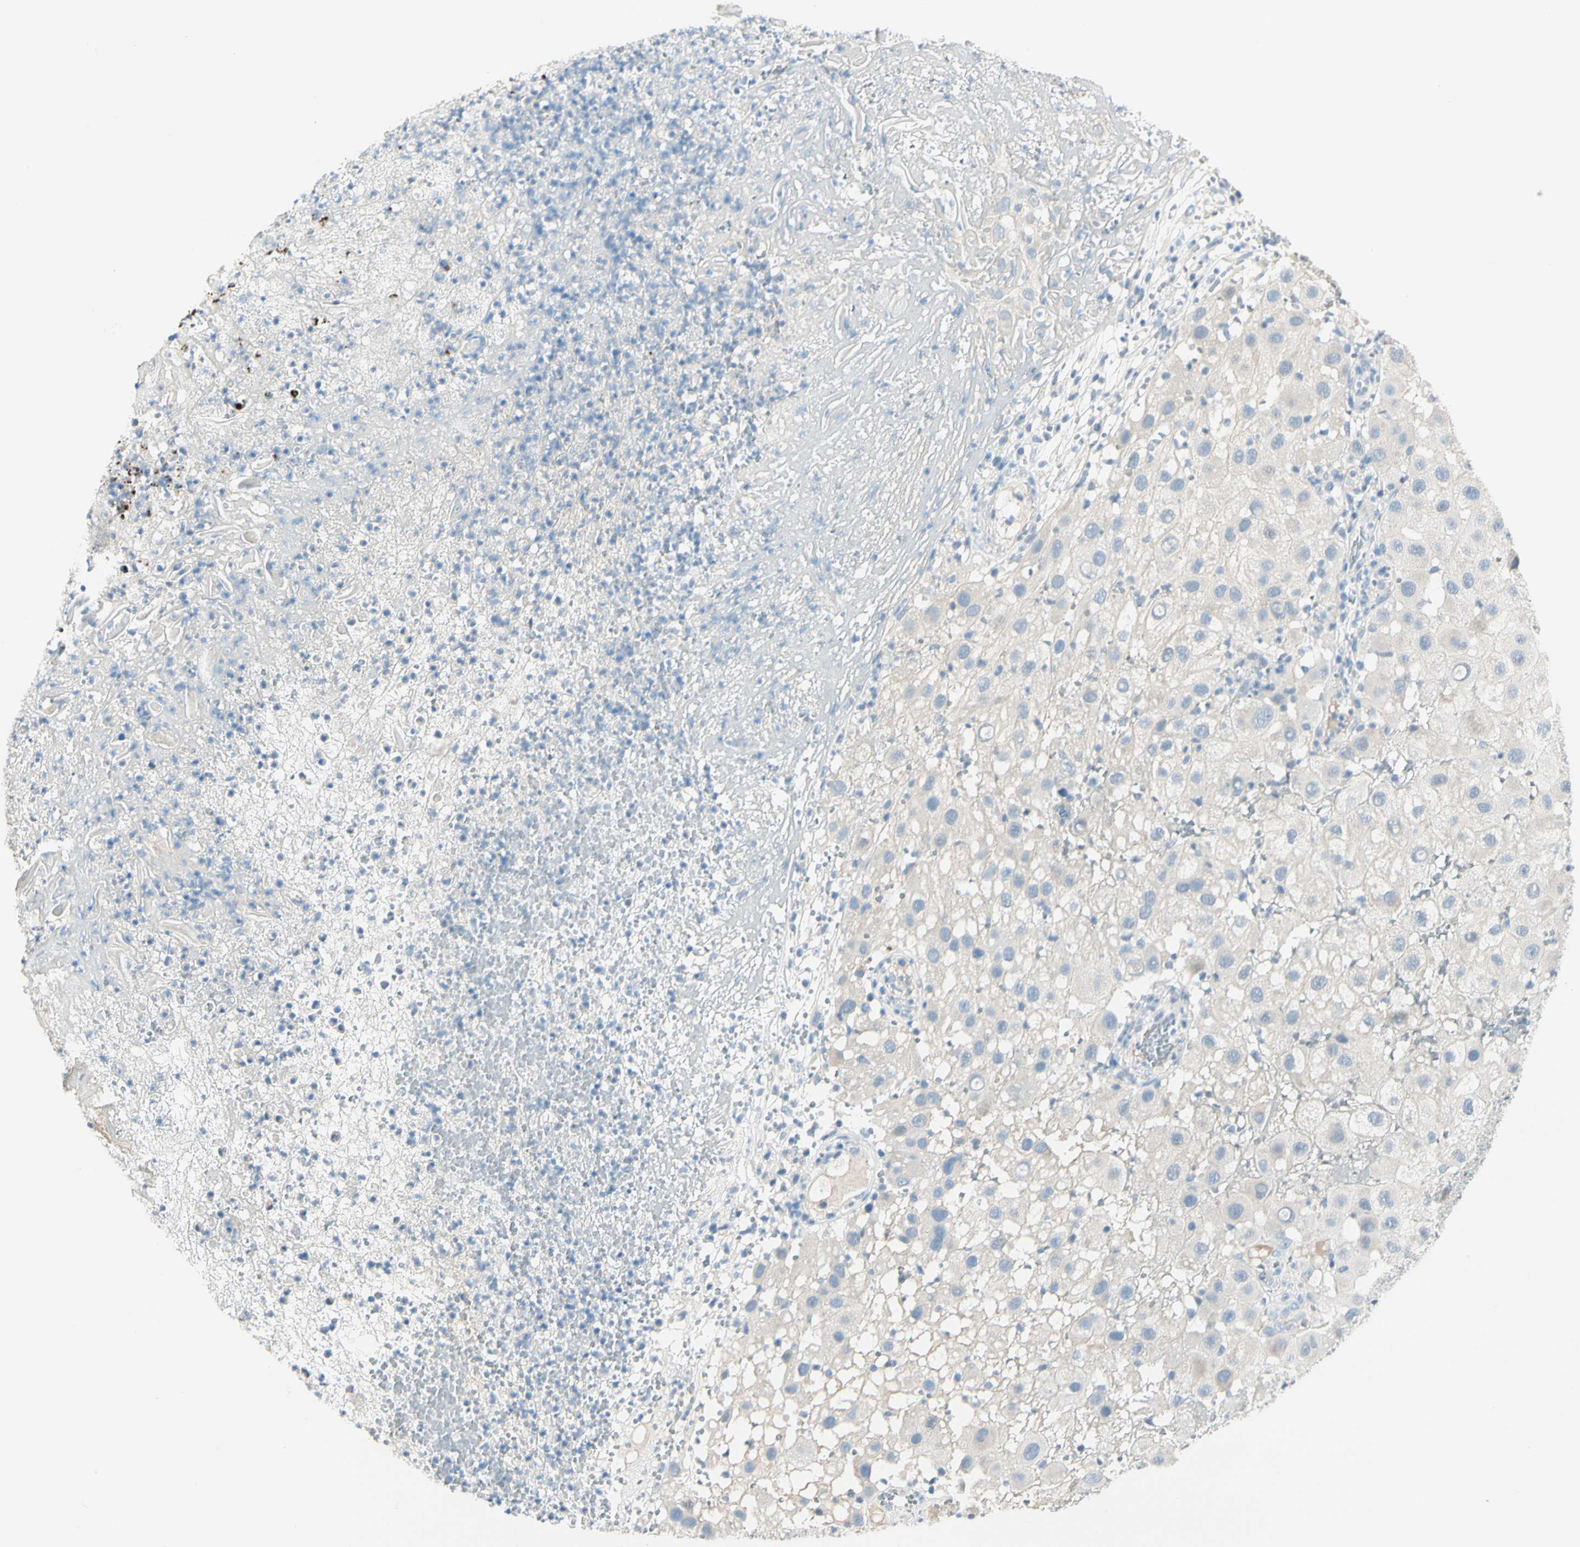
{"staining": {"intensity": "negative", "quantity": "none", "location": "none"}, "tissue": "melanoma", "cell_type": "Tumor cells", "image_type": "cancer", "snomed": [{"axis": "morphology", "description": "Malignant melanoma, NOS"}, {"axis": "topography", "description": "Skin"}], "caption": "Tumor cells are negative for protein expression in human malignant melanoma.", "gene": "SLC6A15", "patient": {"sex": "female", "age": 81}}